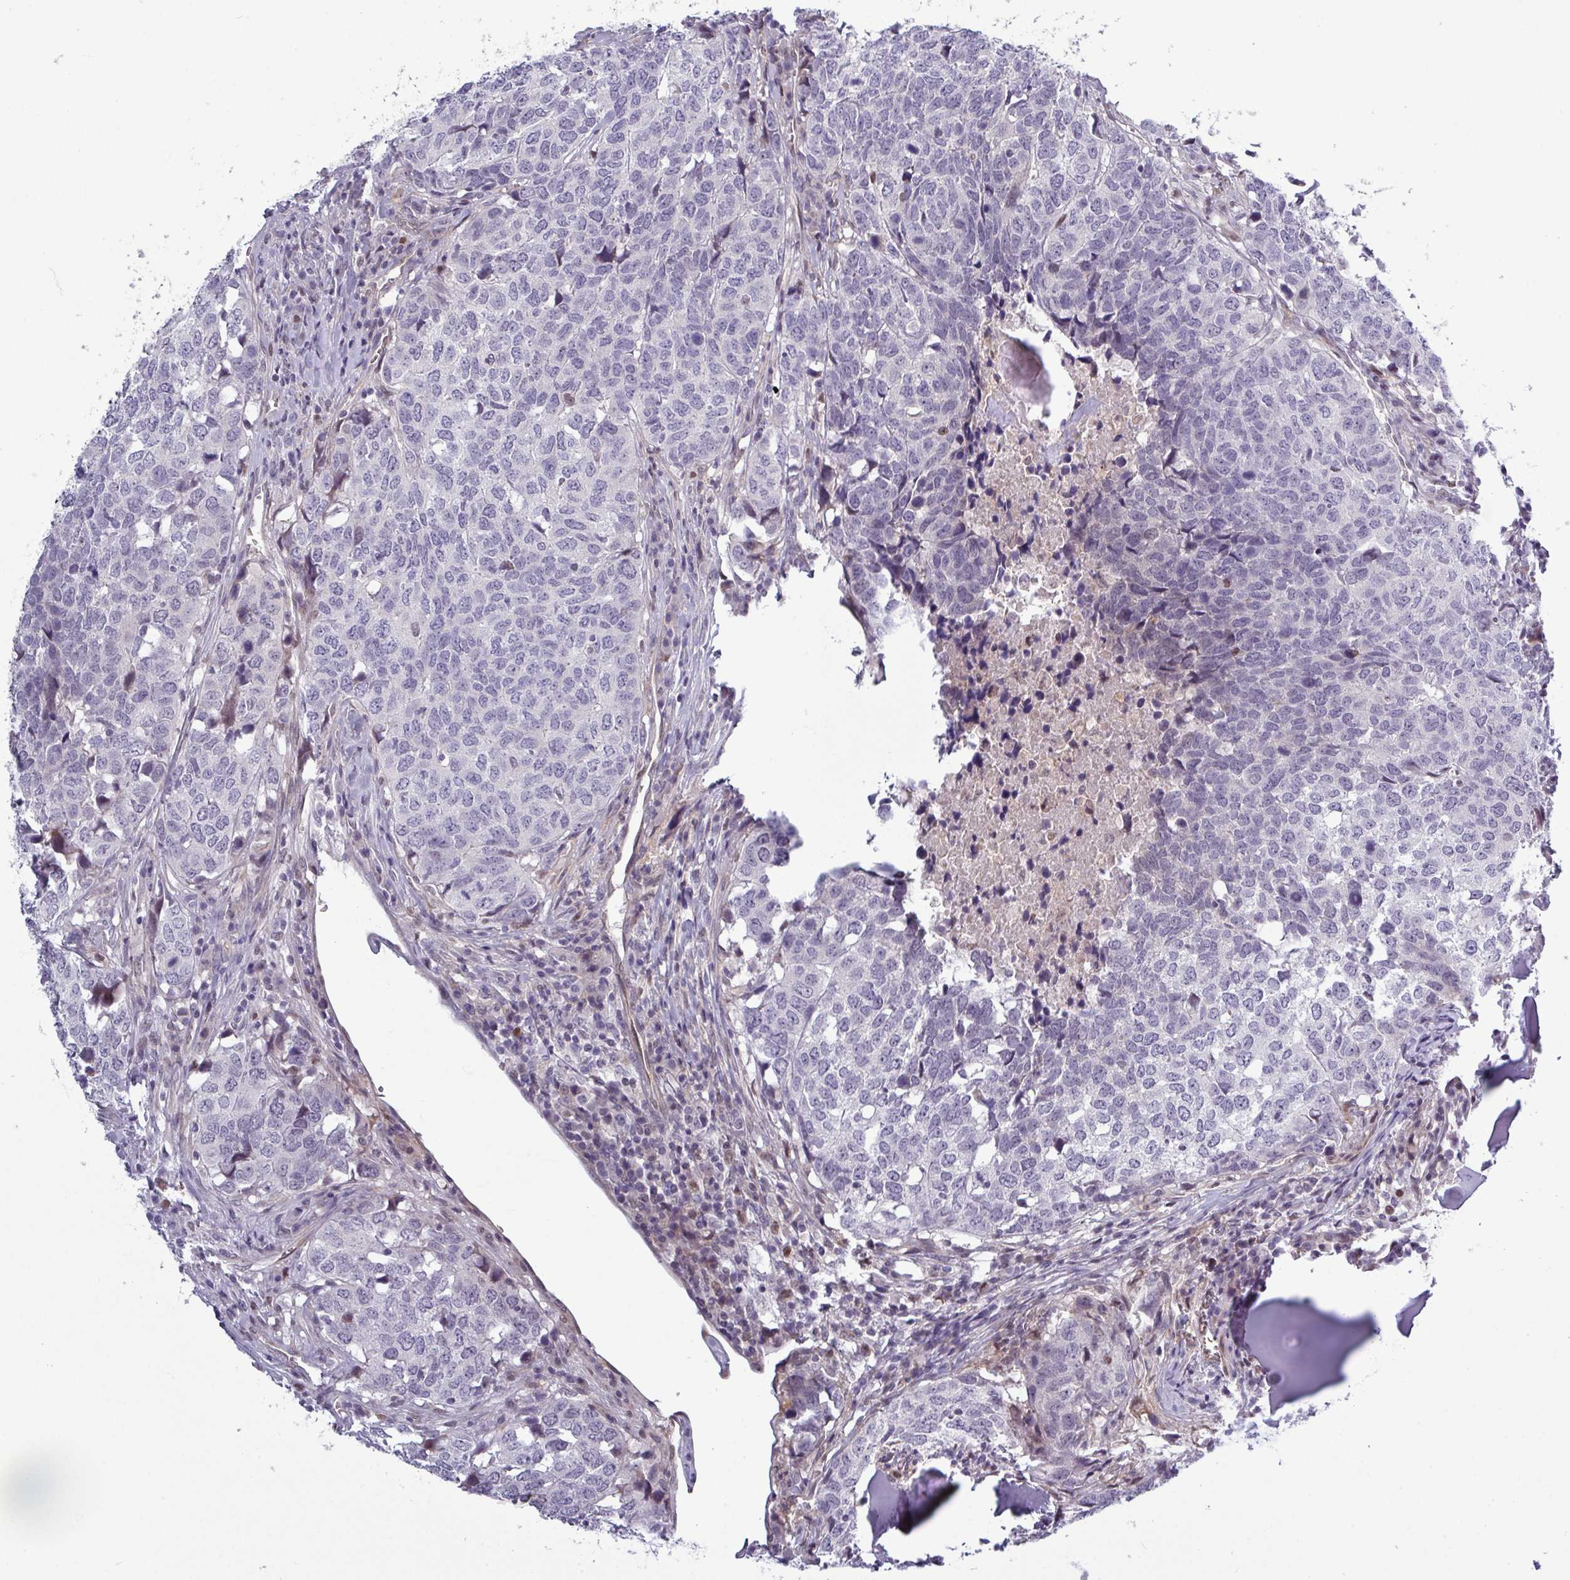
{"staining": {"intensity": "negative", "quantity": "none", "location": "none"}, "tissue": "head and neck cancer", "cell_type": "Tumor cells", "image_type": "cancer", "snomed": [{"axis": "morphology", "description": "Normal tissue, NOS"}, {"axis": "morphology", "description": "Squamous cell carcinoma, NOS"}, {"axis": "topography", "description": "Skeletal muscle"}, {"axis": "topography", "description": "Vascular tissue"}, {"axis": "topography", "description": "Peripheral nerve tissue"}, {"axis": "topography", "description": "Head-Neck"}], "caption": "This is an IHC histopathology image of squamous cell carcinoma (head and neck). There is no positivity in tumor cells.", "gene": "PRAMEF12", "patient": {"sex": "male", "age": 66}}